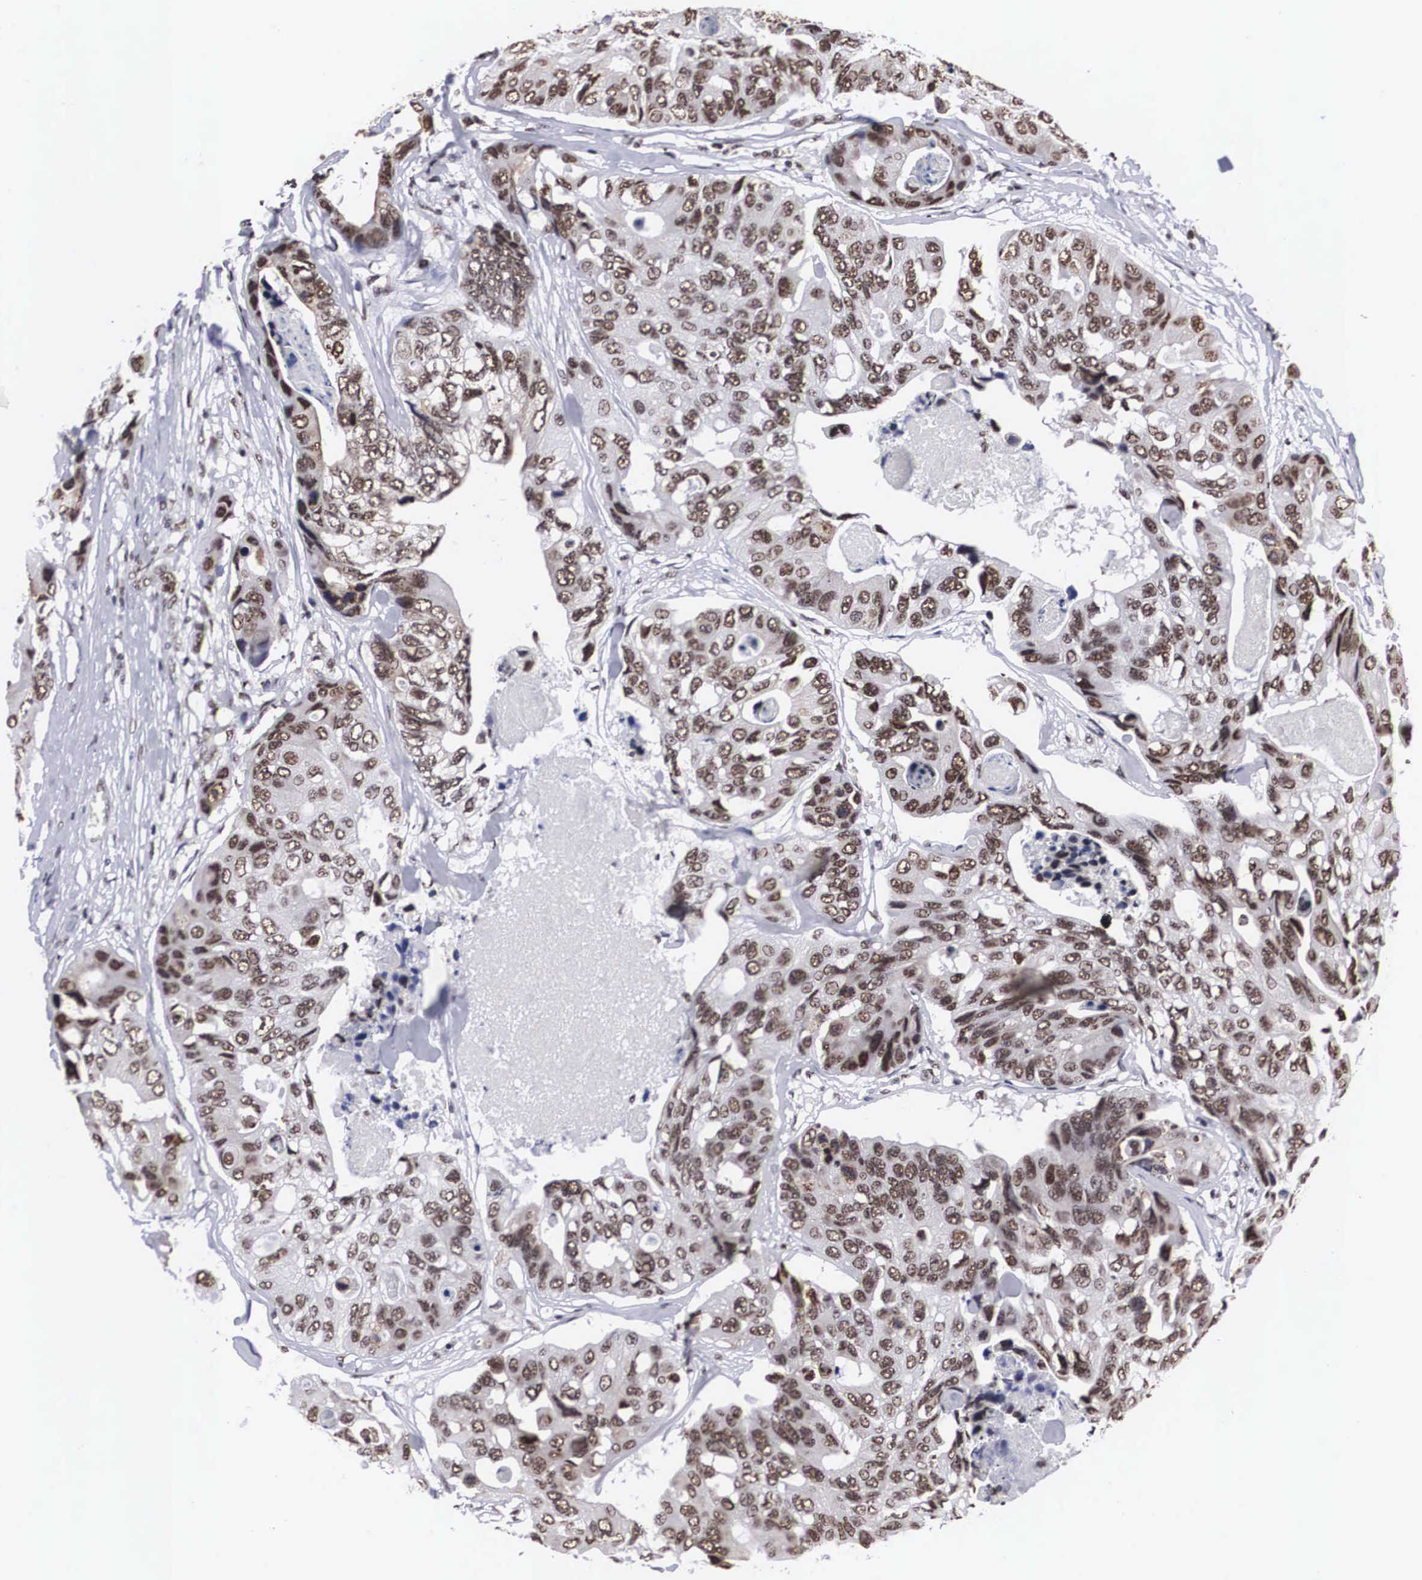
{"staining": {"intensity": "weak", "quantity": ">75%", "location": "nuclear"}, "tissue": "colorectal cancer", "cell_type": "Tumor cells", "image_type": "cancer", "snomed": [{"axis": "morphology", "description": "Adenocarcinoma, NOS"}, {"axis": "topography", "description": "Colon"}], "caption": "A photomicrograph showing weak nuclear expression in about >75% of tumor cells in colorectal adenocarcinoma, as visualized by brown immunohistochemical staining.", "gene": "ACIN1", "patient": {"sex": "female", "age": 86}}